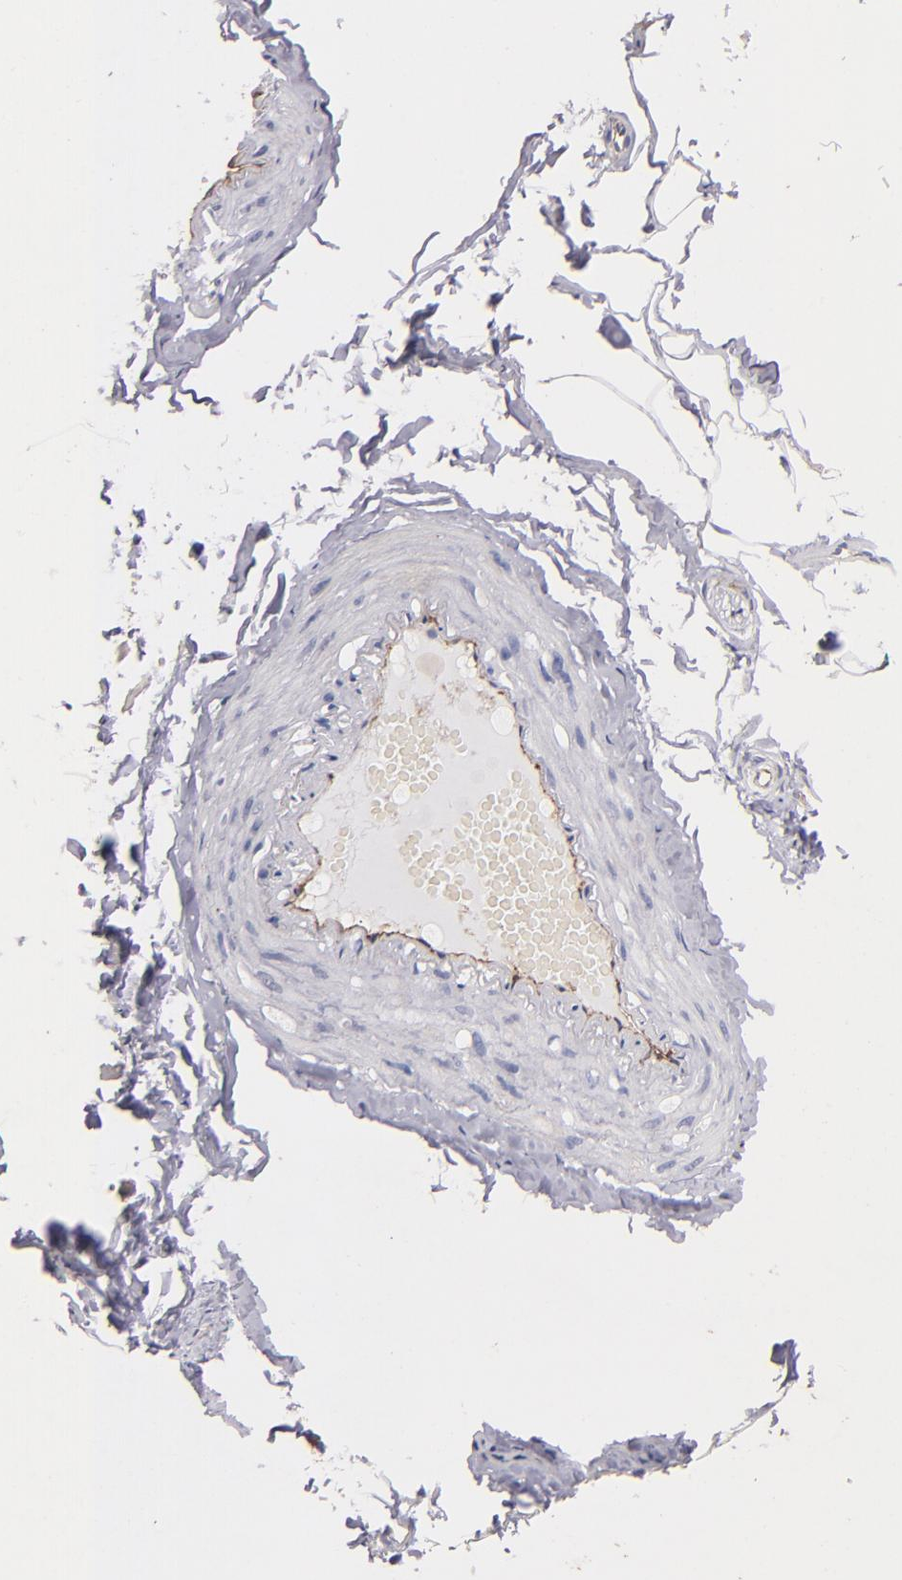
{"staining": {"intensity": "negative", "quantity": "none", "location": "none"}, "tissue": "adipose tissue", "cell_type": "Adipocytes", "image_type": "normal", "snomed": [{"axis": "morphology", "description": "Normal tissue, NOS"}, {"axis": "topography", "description": "Soft tissue"}, {"axis": "topography", "description": "Peripheral nerve tissue"}], "caption": "Benign adipose tissue was stained to show a protein in brown. There is no significant staining in adipocytes. Nuclei are stained in blue.", "gene": "CLDN5", "patient": {"sex": "female", "age": 68}}